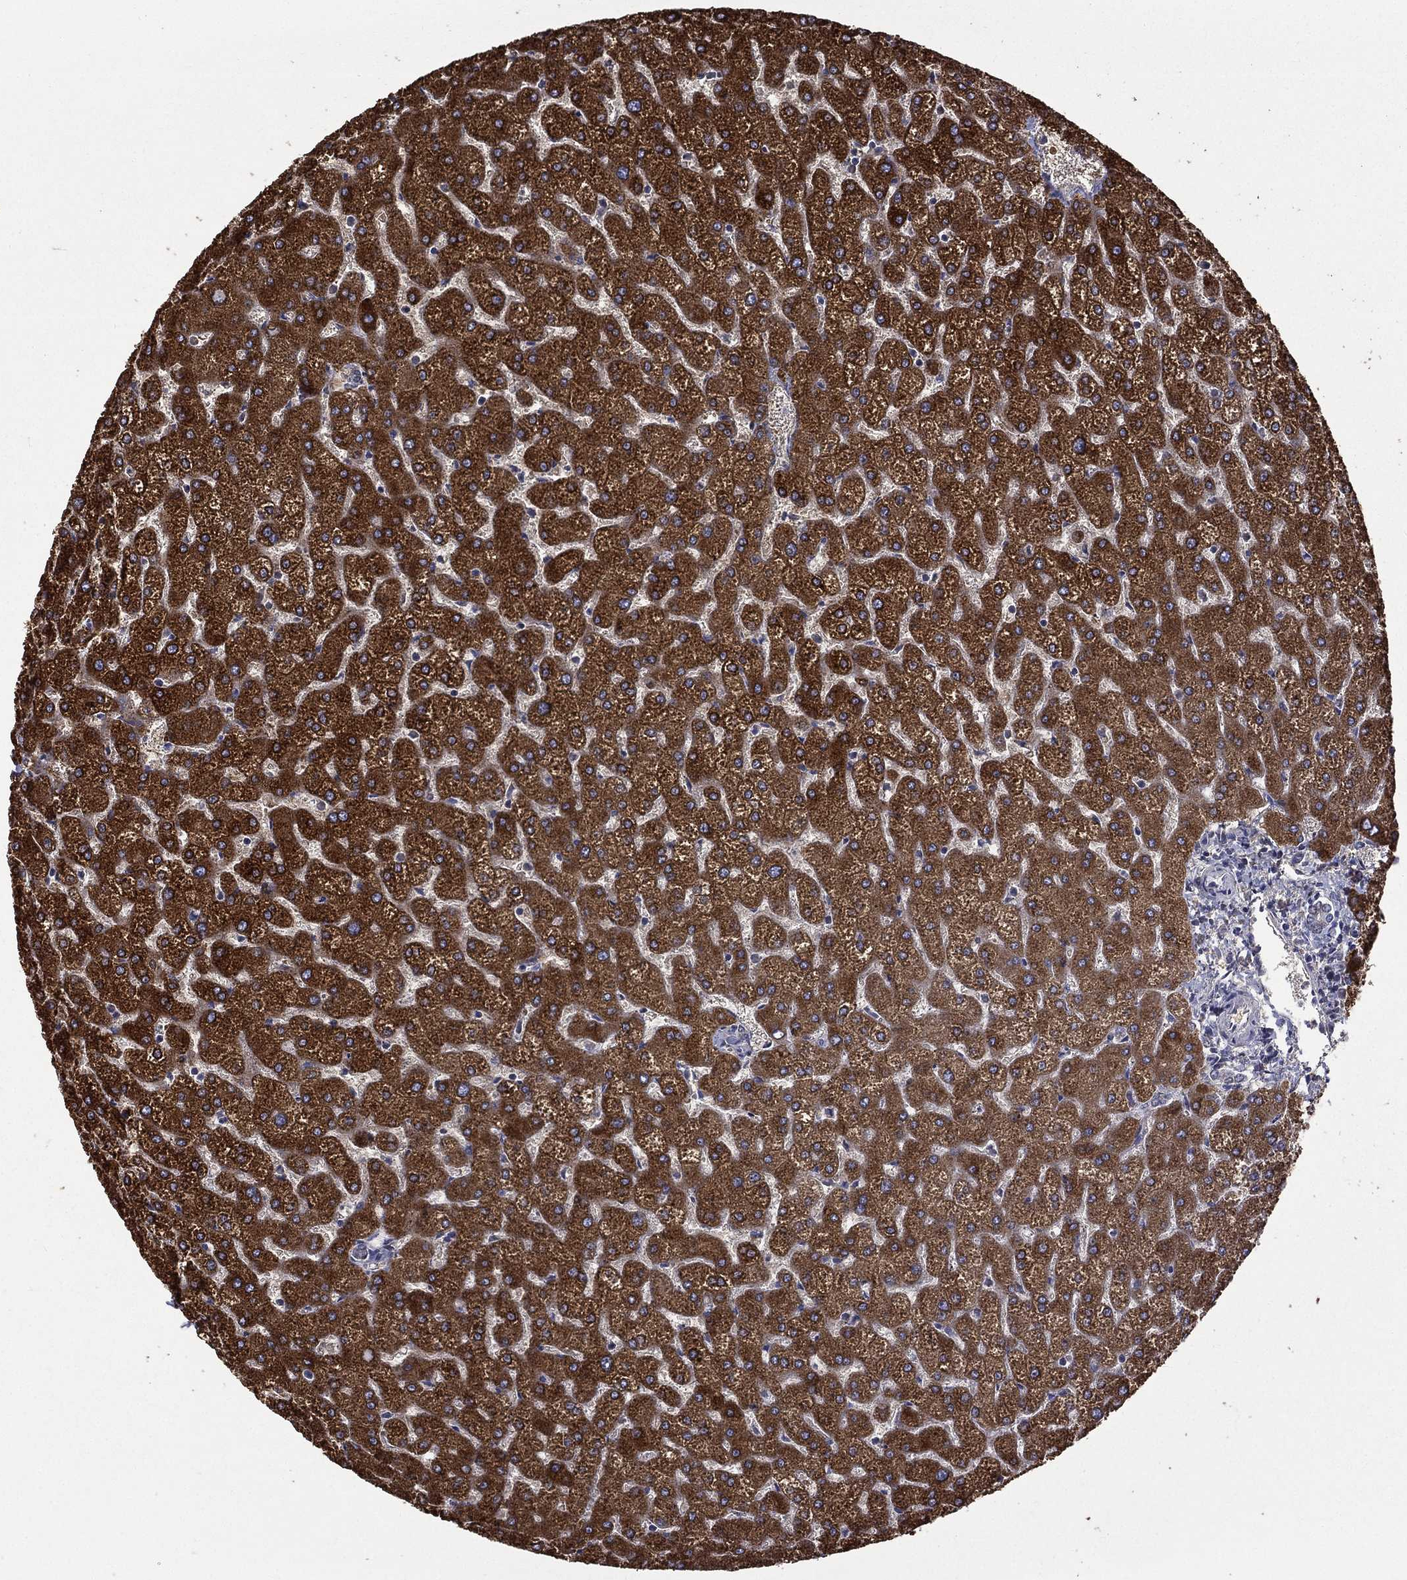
{"staining": {"intensity": "negative", "quantity": "none", "location": "none"}, "tissue": "liver", "cell_type": "Cholangiocytes", "image_type": "normal", "snomed": [{"axis": "morphology", "description": "Normal tissue, NOS"}, {"axis": "topography", "description": "Liver"}], "caption": "A micrograph of human liver is negative for staining in cholangiocytes. (IHC, brightfield microscopy, high magnification).", "gene": "CES2", "patient": {"sex": "female", "age": 32}}